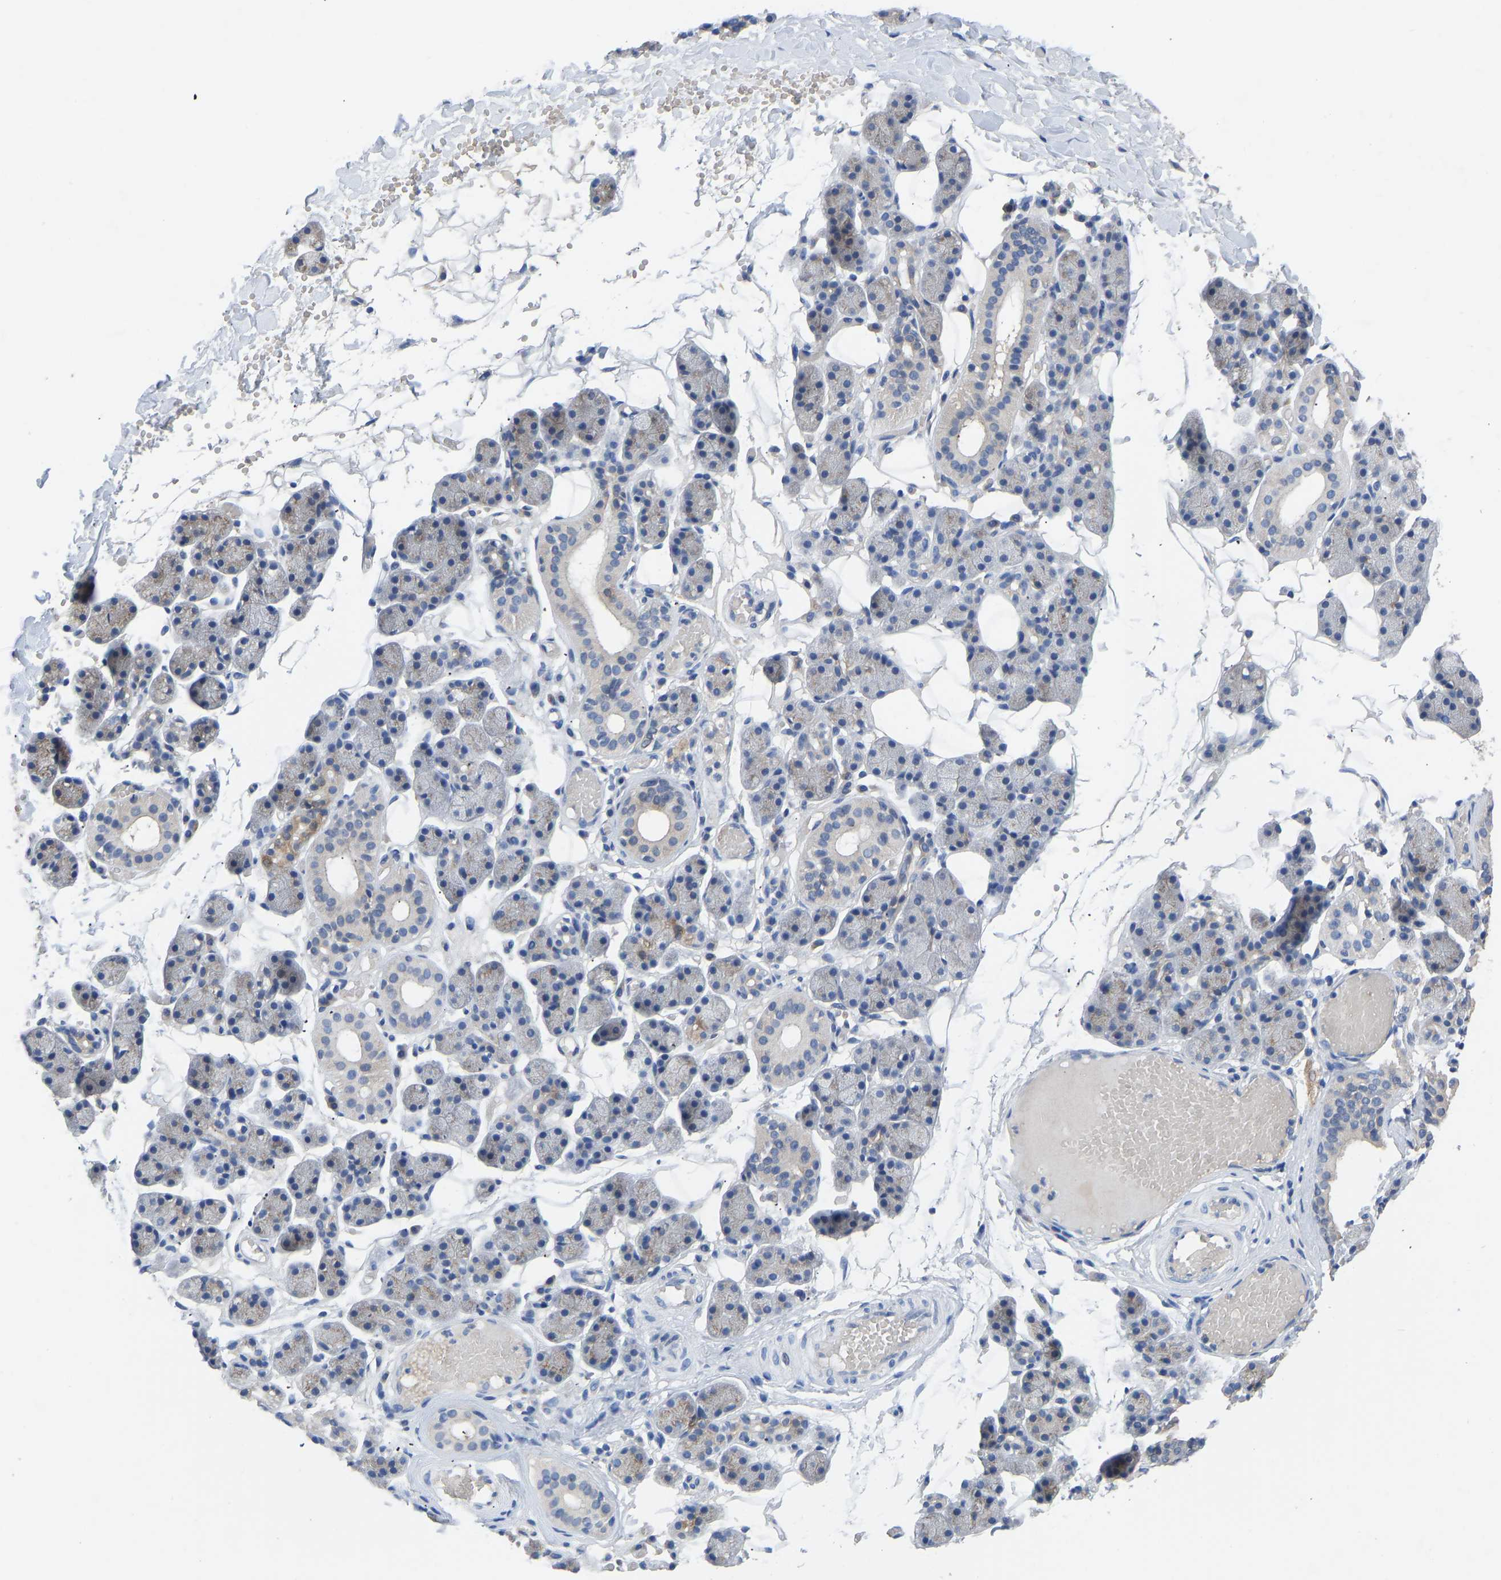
{"staining": {"intensity": "weak", "quantity": "<25%", "location": "cytoplasmic/membranous"}, "tissue": "salivary gland", "cell_type": "Glandular cells", "image_type": "normal", "snomed": [{"axis": "morphology", "description": "Normal tissue, NOS"}, {"axis": "topography", "description": "Salivary gland"}], "caption": "Photomicrograph shows no significant protein staining in glandular cells of unremarkable salivary gland. (IHC, brightfield microscopy, high magnification).", "gene": "RBP1", "patient": {"sex": "female", "age": 33}}